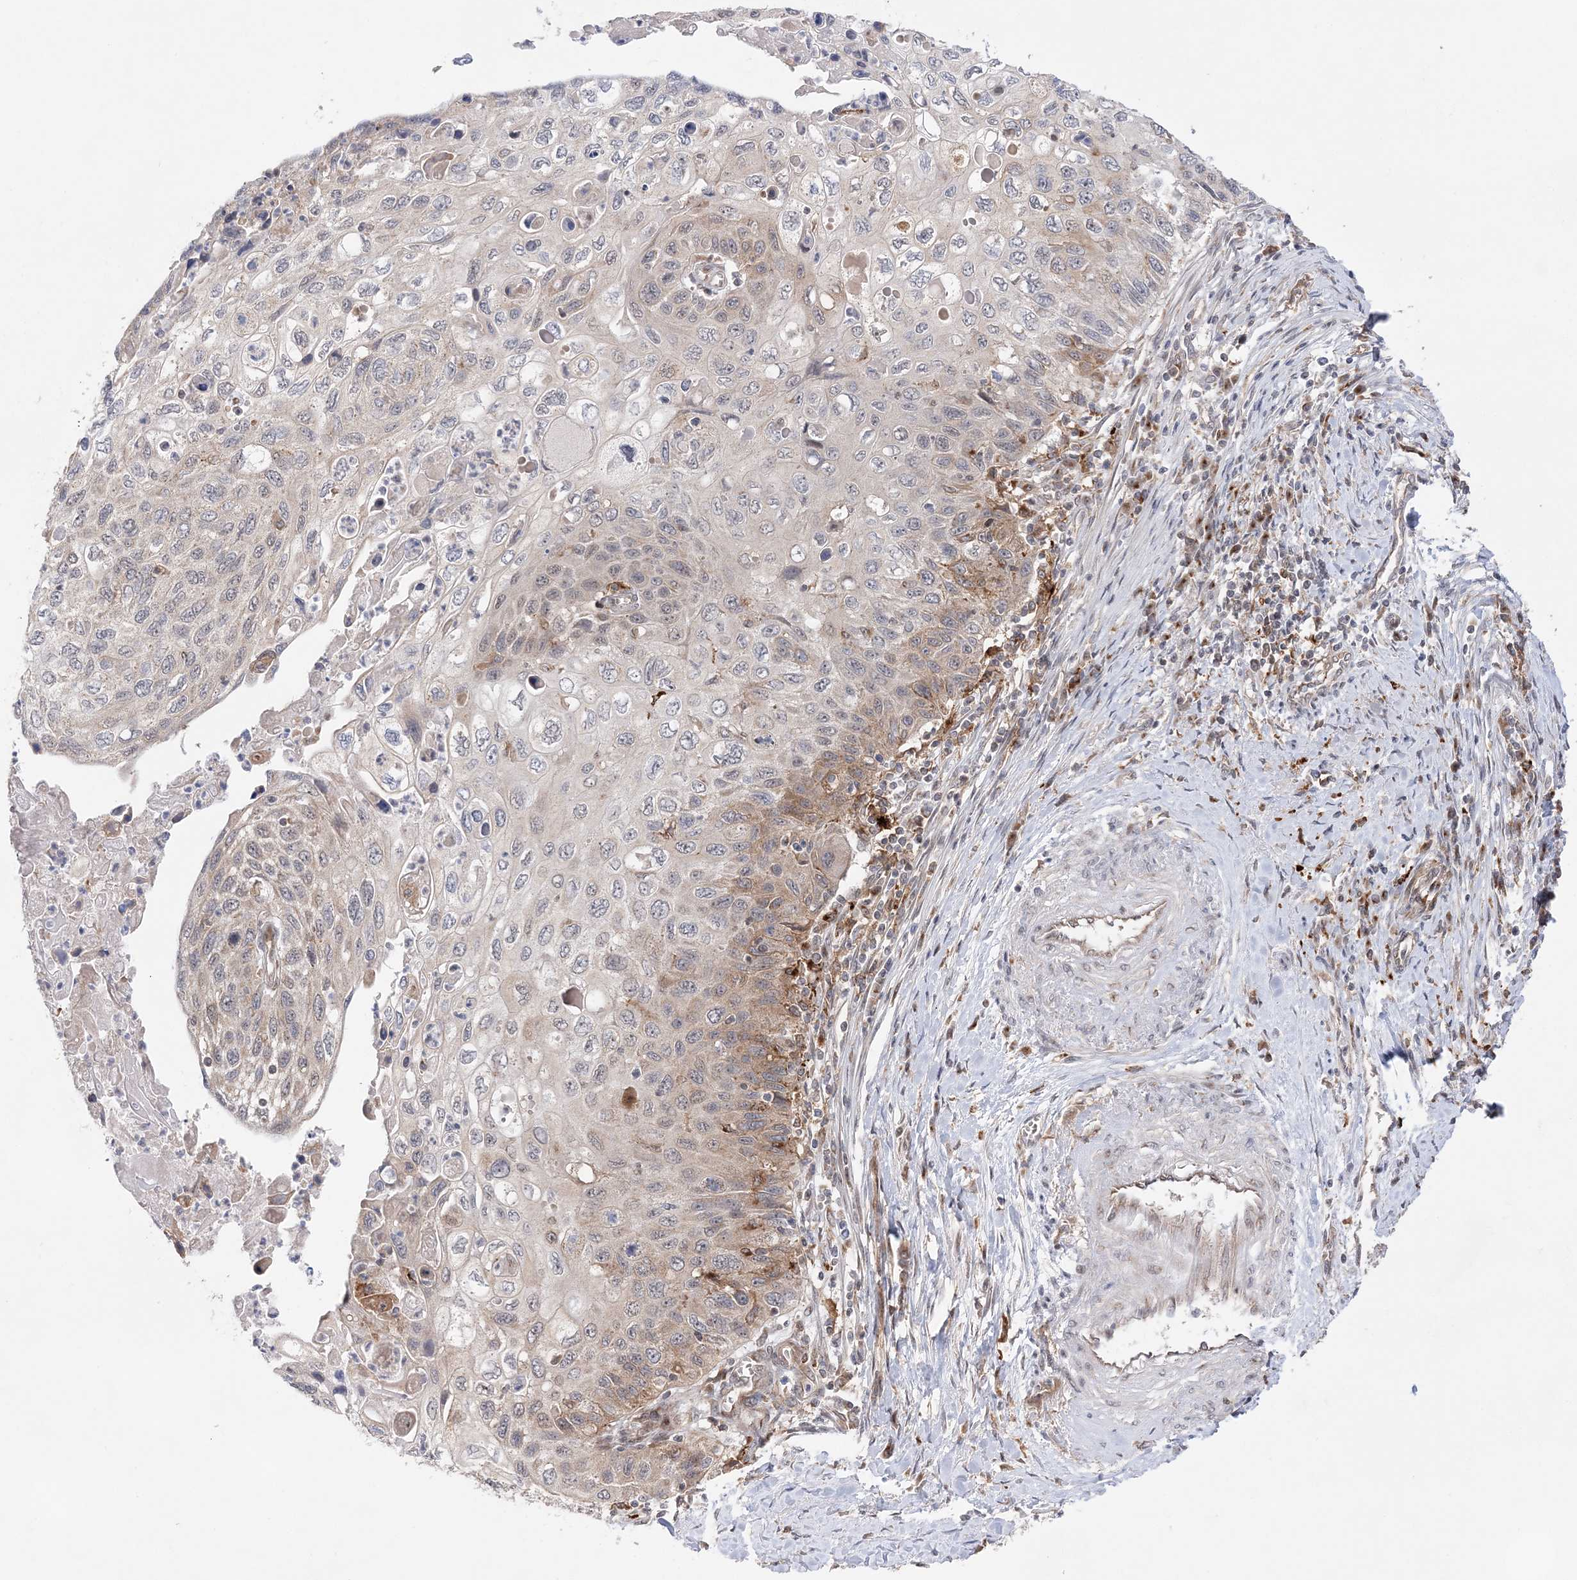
{"staining": {"intensity": "moderate", "quantity": "<25%", "location": "cytoplasmic/membranous"}, "tissue": "cervical cancer", "cell_type": "Tumor cells", "image_type": "cancer", "snomed": [{"axis": "morphology", "description": "Squamous cell carcinoma, NOS"}, {"axis": "topography", "description": "Cervix"}], "caption": "This is a histology image of immunohistochemistry (IHC) staining of cervical cancer (squamous cell carcinoma), which shows moderate positivity in the cytoplasmic/membranous of tumor cells.", "gene": "ANAPC15", "patient": {"sex": "female", "age": 70}}